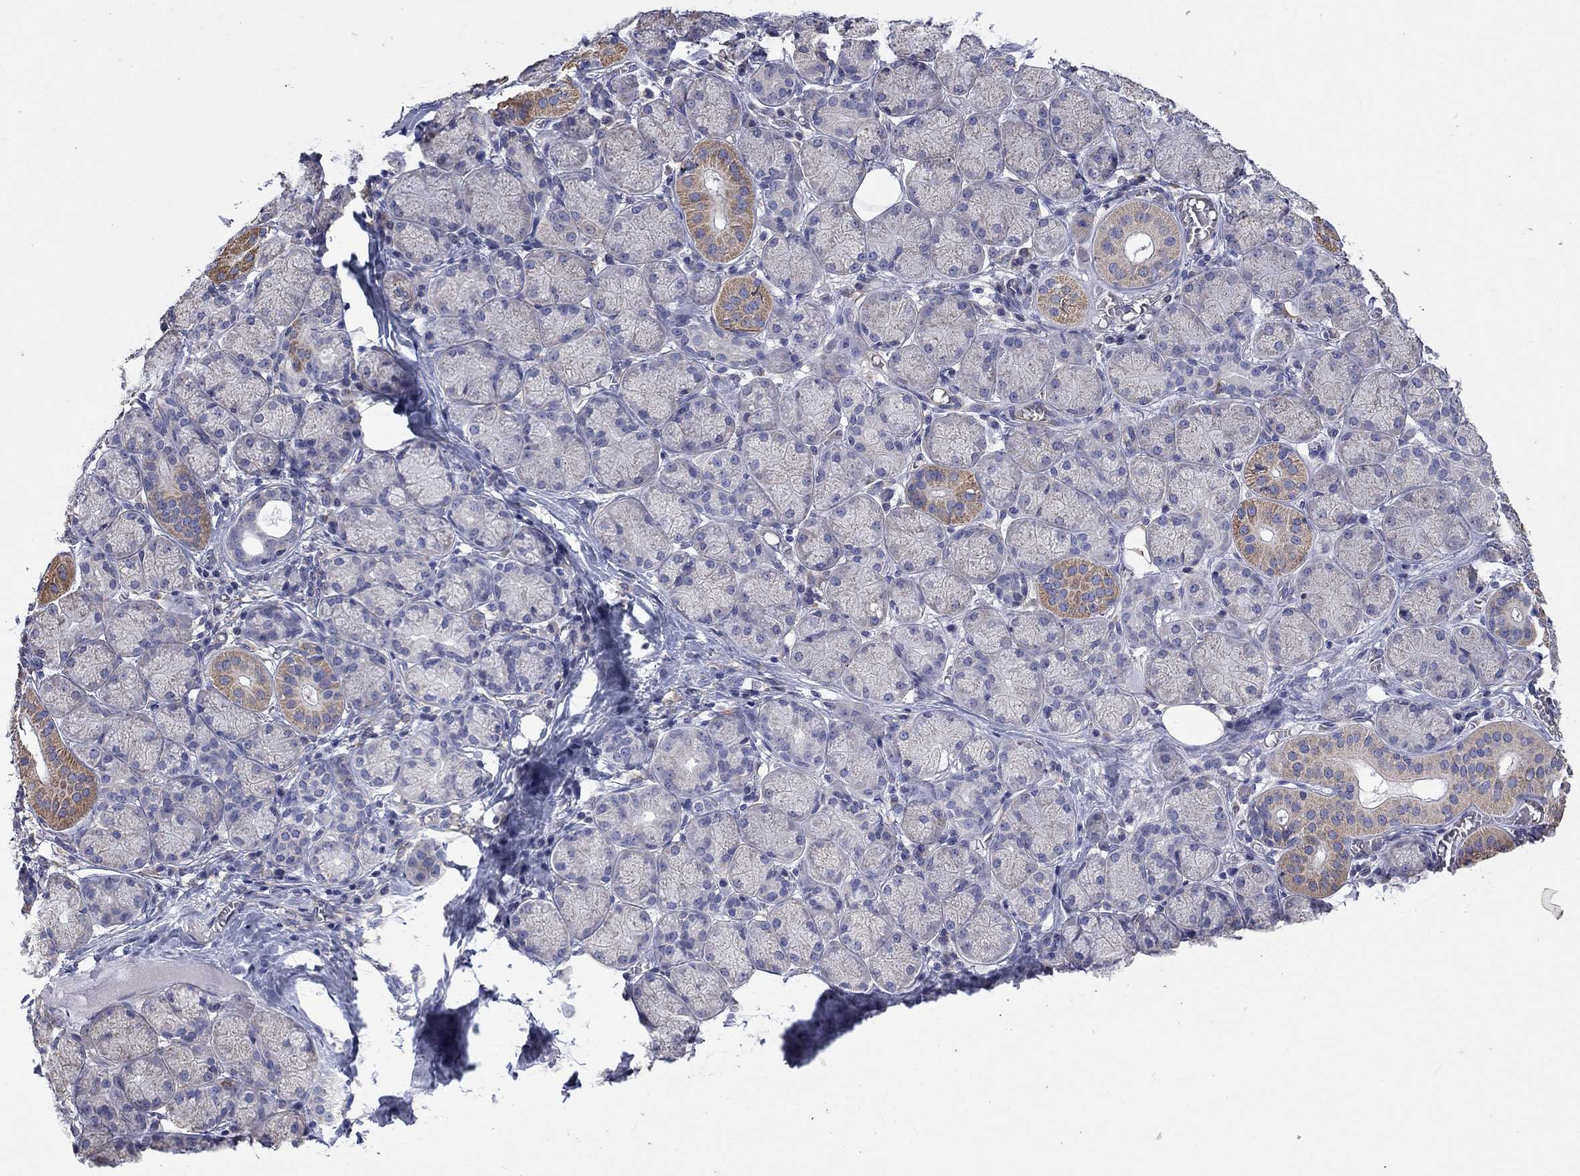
{"staining": {"intensity": "moderate", "quantity": "<25%", "location": "cytoplasmic/membranous"}, "tissue": "salivary gland", "cell_type": "Glandular cells", "image_type": "normal", "snomed": [{"axis": "morphology", "description": "Normal tissue, NOS"}, {"axis": "topography", "description": "Salivary gland"}, {"axis": "topography", "description": "Peripheral nerve tissue"}], "caption": "Immunohistochemistry (IHC) staining of normal salivary gland, which displays low levels of moderate cytoplasmic/membranous expression in about <25% of glandular cells indicating moderate cytoplasmic/membranous protein expression. The staining was performed using DAB (3,3'-diaminobenzidine) (brown) for protein detection and nuclei were counterstained in hematoxylin (blue).", "gene": "CAMKK2", "patient": {"sex": "female", "age": 24}}